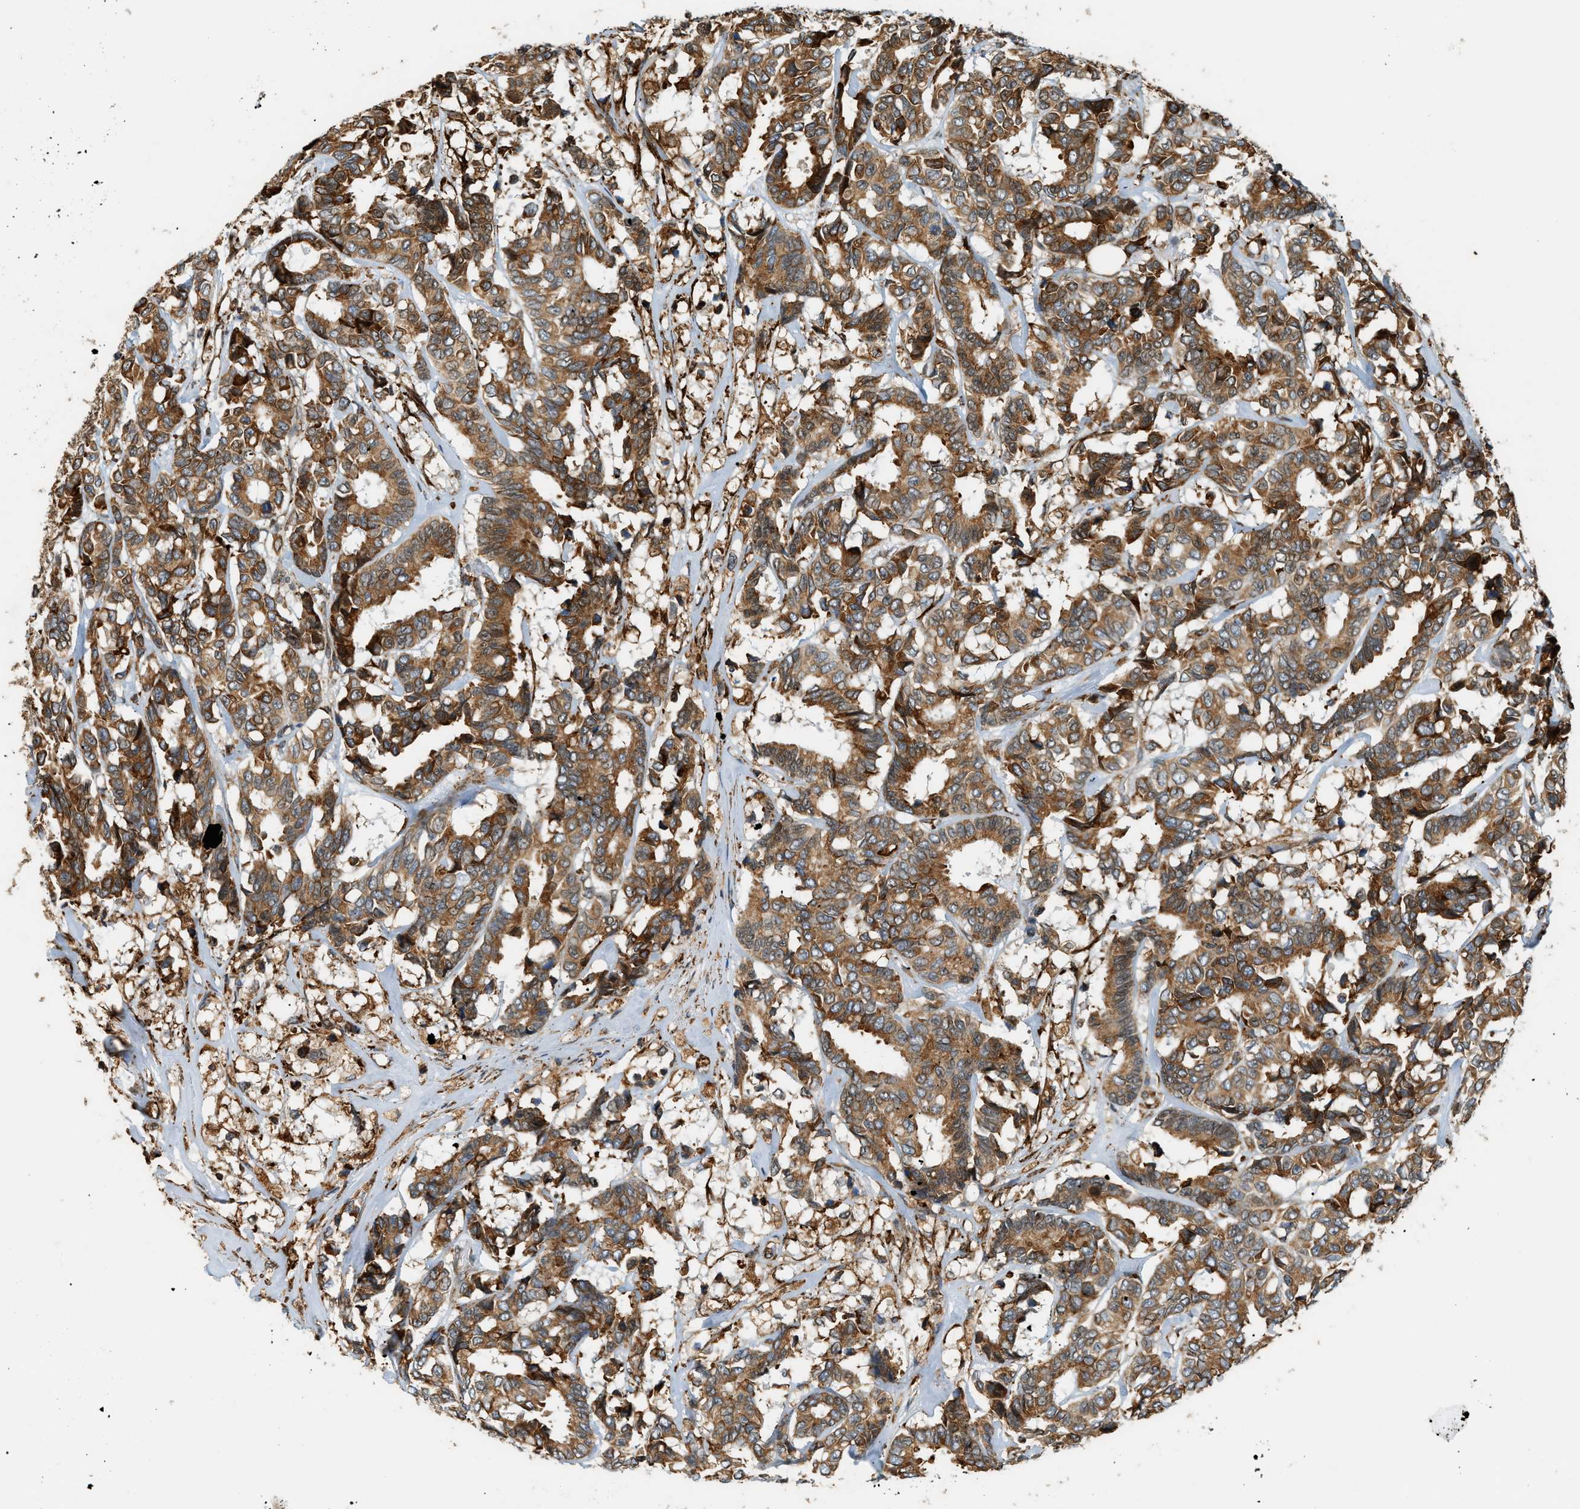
{"staining": {"intensity": "moderate", "quantity": ">75%", "location": "cytoplasmic/membranous"}, "tissue": "breast cancer", "cell_type": "Tumor cells", "image_type": "cancer", "snomed": [{"axis": "morphology", "description": "Duct carcinoma"}, {"axis": "topography", "description": "Breast"}], "caption": "Immunohistochemical staining of breast cancer (invasive ductal carcinoma) exhibits medium levels of moderate cytoplasmic/membranous positivity in approximately >75% of tumor cells.", "gene": "SEMA4D", "patient": {"sex": "female", "age": 87}}